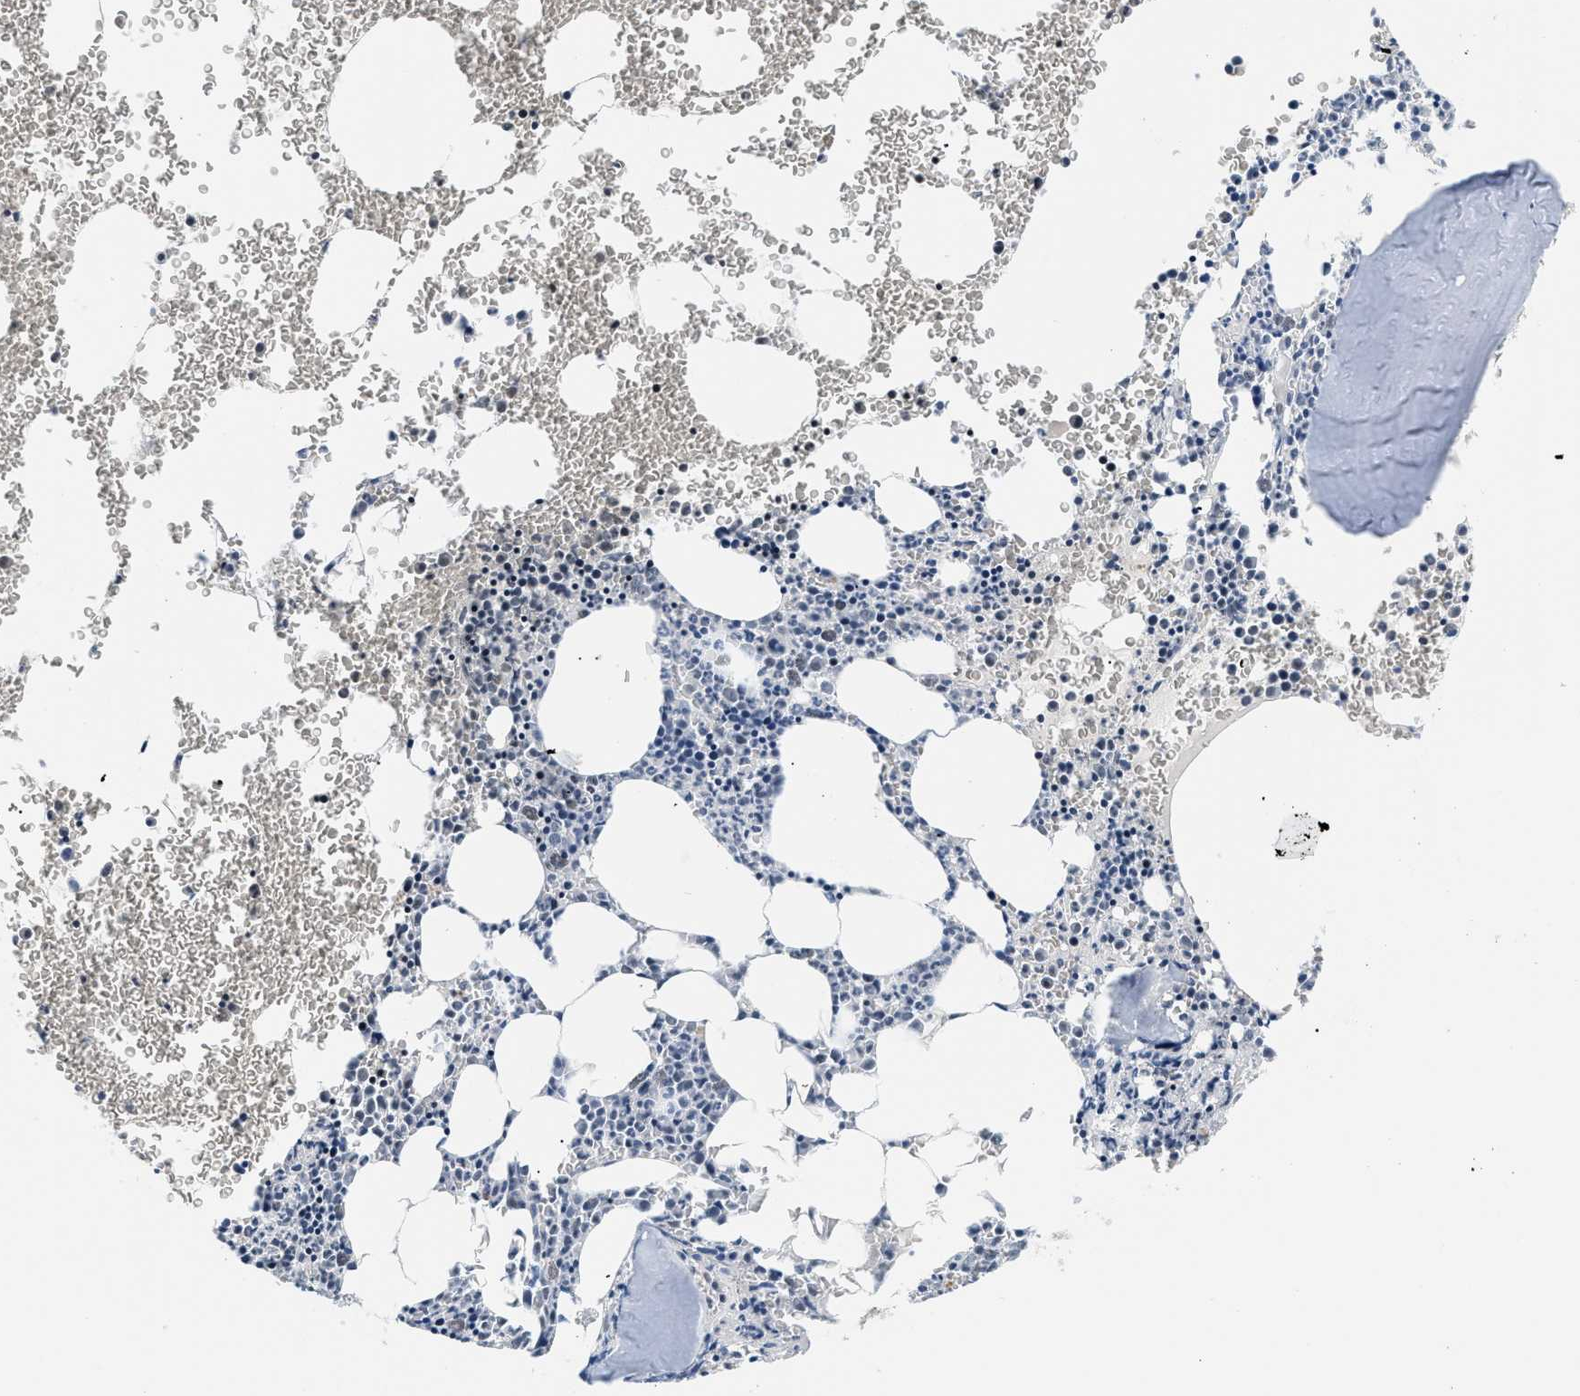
{"staining": {"intensity": "moderate", "quantity": "<25%", "location": "nuclear"}, "tissue": "bone marrow", "cell_type": "Hematopoietic cells", "image_type": "normal", "snomed": [{"axis": "morphology", "description": "Normal tissue, NOS"}, {"axis": "morphology", "description": "Inflammation, NOS"}, {"axis": "topography", "description": "Bone marrow"}], "caption": "High-magnification brightfield microscopy of benign bone marrow stained with DAB (3,3'-diaminobenzidine) (brown) and counterstained with hematoxylin (blue). hematopoietic cells exhibit moderate nuclear staining is seen in about<25% of cells. The protein of interest is shown in brown color, while the nuclei are stained blue.", "gene": "MZF1", "patient": {"sex": "female", "age": 56}}